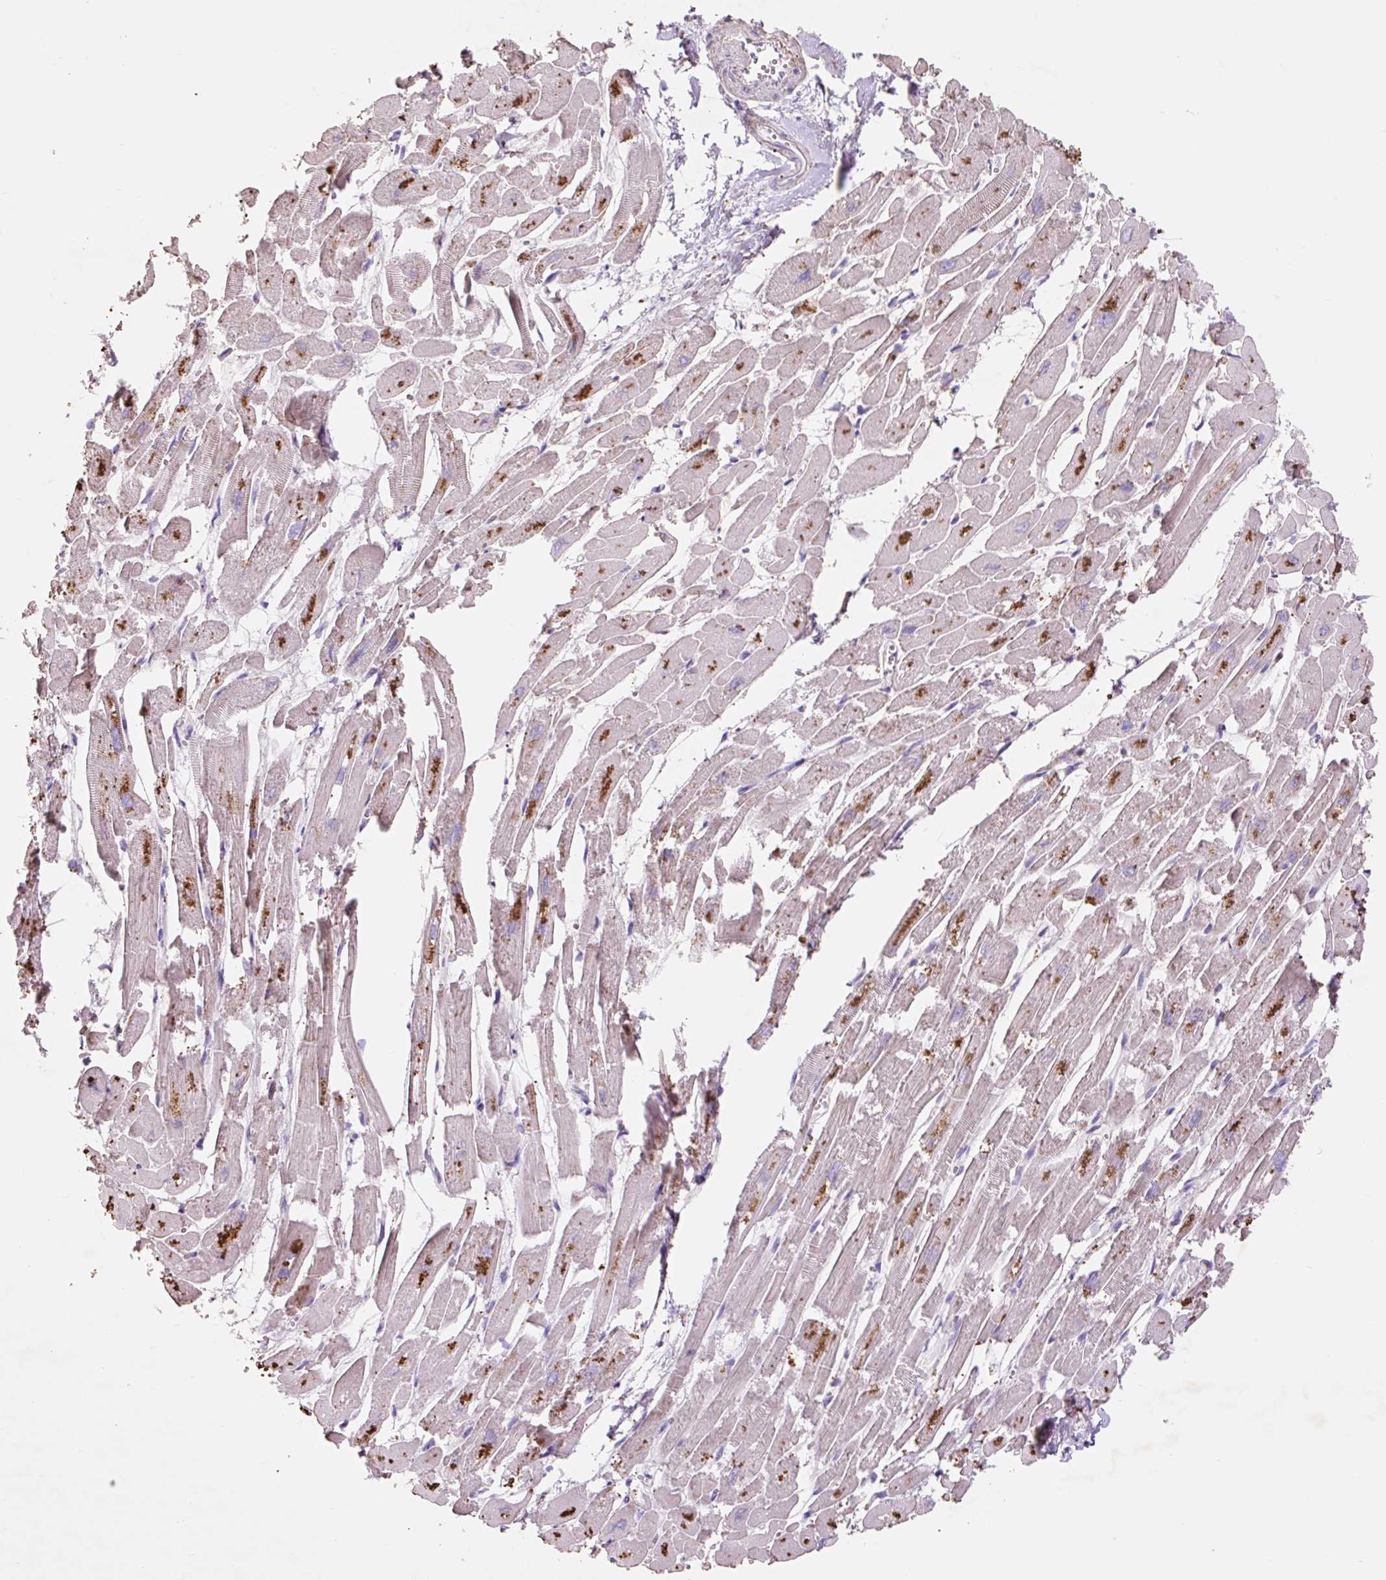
{"staining": {"intensity": "moderate", "quantity": "25%-75%", "location": "cytoplasmic/membranous"}, "tissue": "heart muscle", "cell_type": "Cardiomyocytes", "image_type": "normal", "snomed": [{"axis": "morphology", "description": "Normal tissue, NOS"}, {"axis": "topography", "description": "Heart"}], "caption": "A high-resolution image shows immunohistochemistry (IHC) staining of normal heart muscle, which demonstrates moderate cytoplasmic/membranous staining in about 25%-75% of cardiomyocytes.", "gene": "HEXA", "patient": {"sex": "male", "age": 54}}